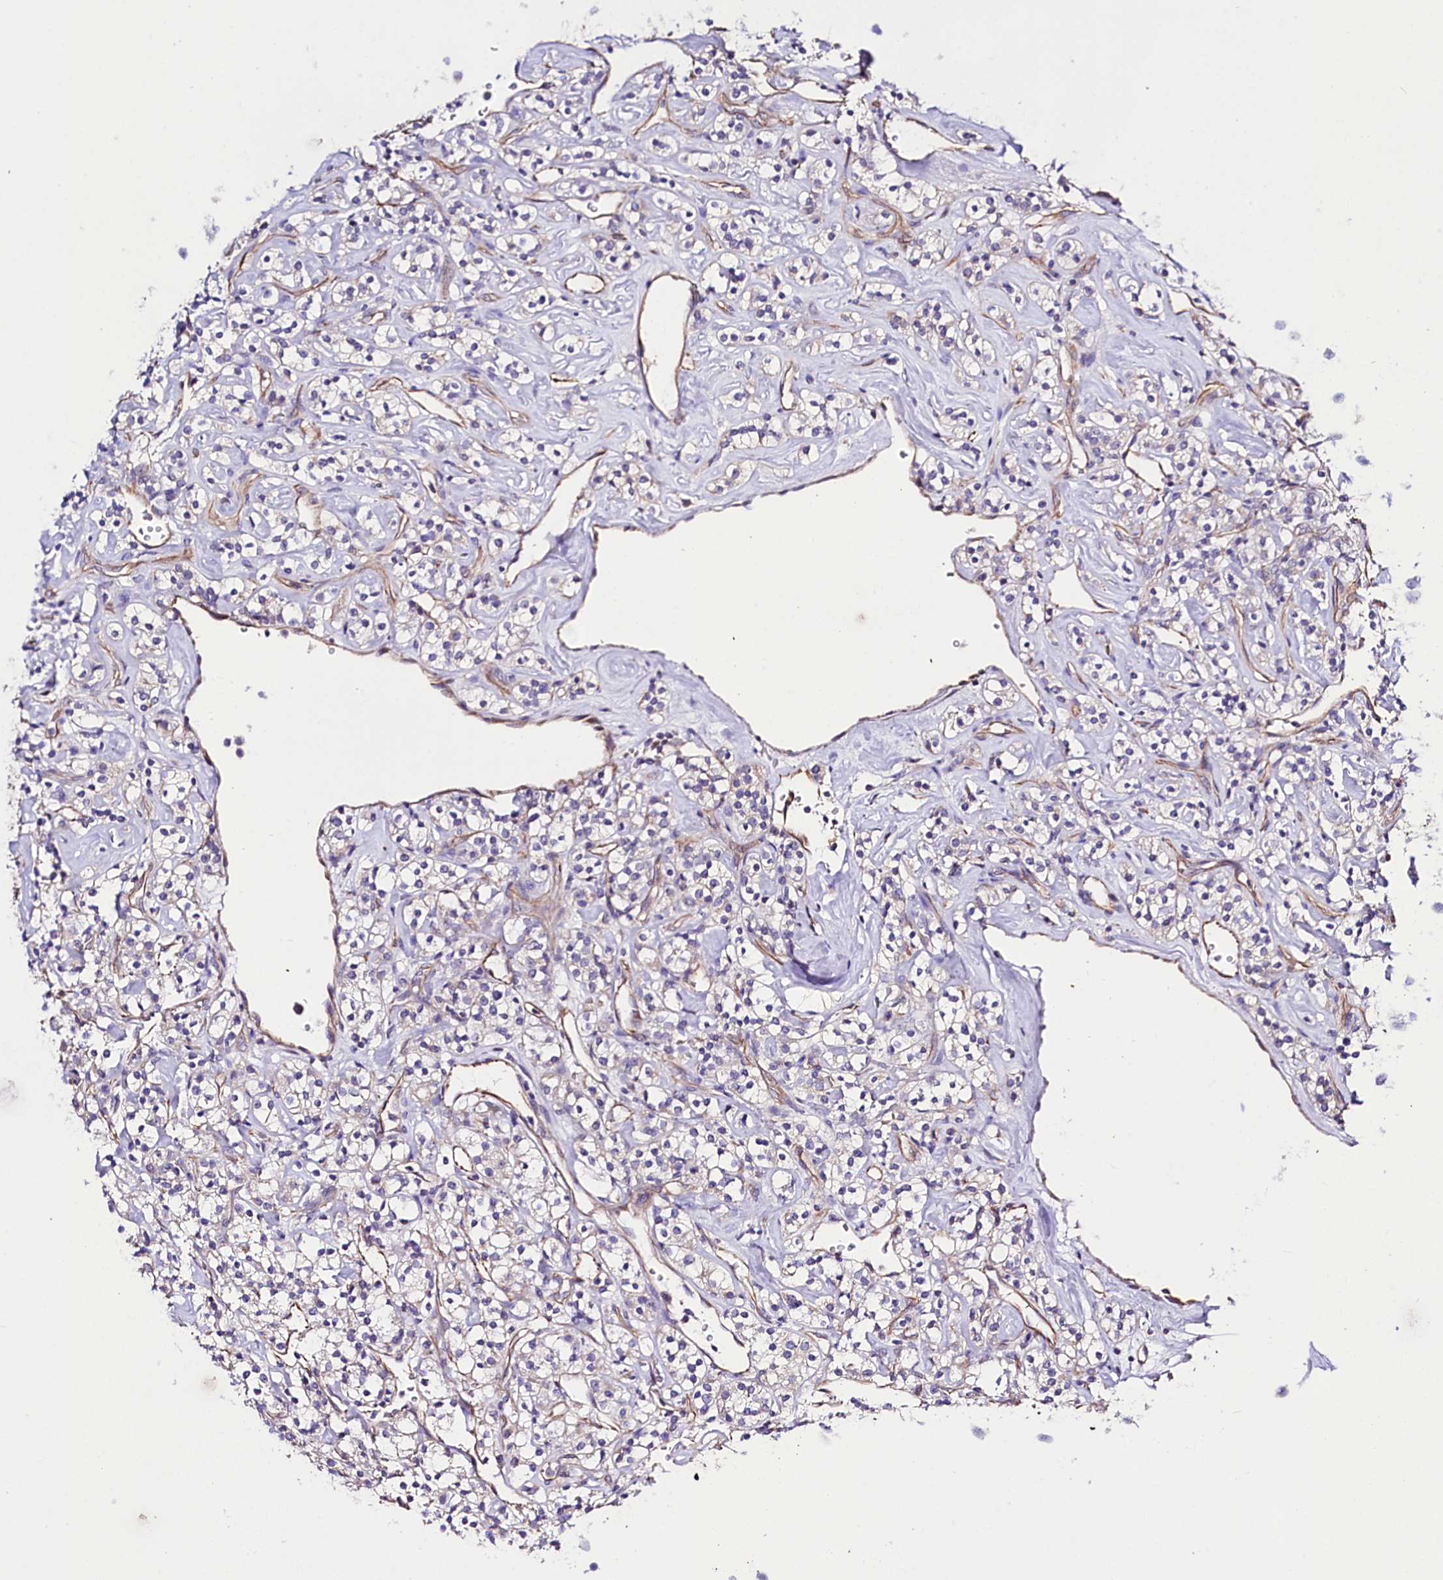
{"staining": {"intensity": "negative", "quantity": "none", "location": "none"}, "tissue": "renal cancer", "cell_type": "Tumor cells", "image_type": "cancer", "snomed": [{"axis": "morphology", "description": "Adenocarcinoma, NOS"}, {"axis": "topography", "description": "Kidney"}], "caption": "High power microscopy micrograph of an IHC histopathology image of renal adenocarcinoma, revealing no significant expression in tumor cells. (Brightfield microscopy of DAB IHC at high magnification).", "gene": "SLC7A1", "patient": {"sex": "male", "age": 77}}